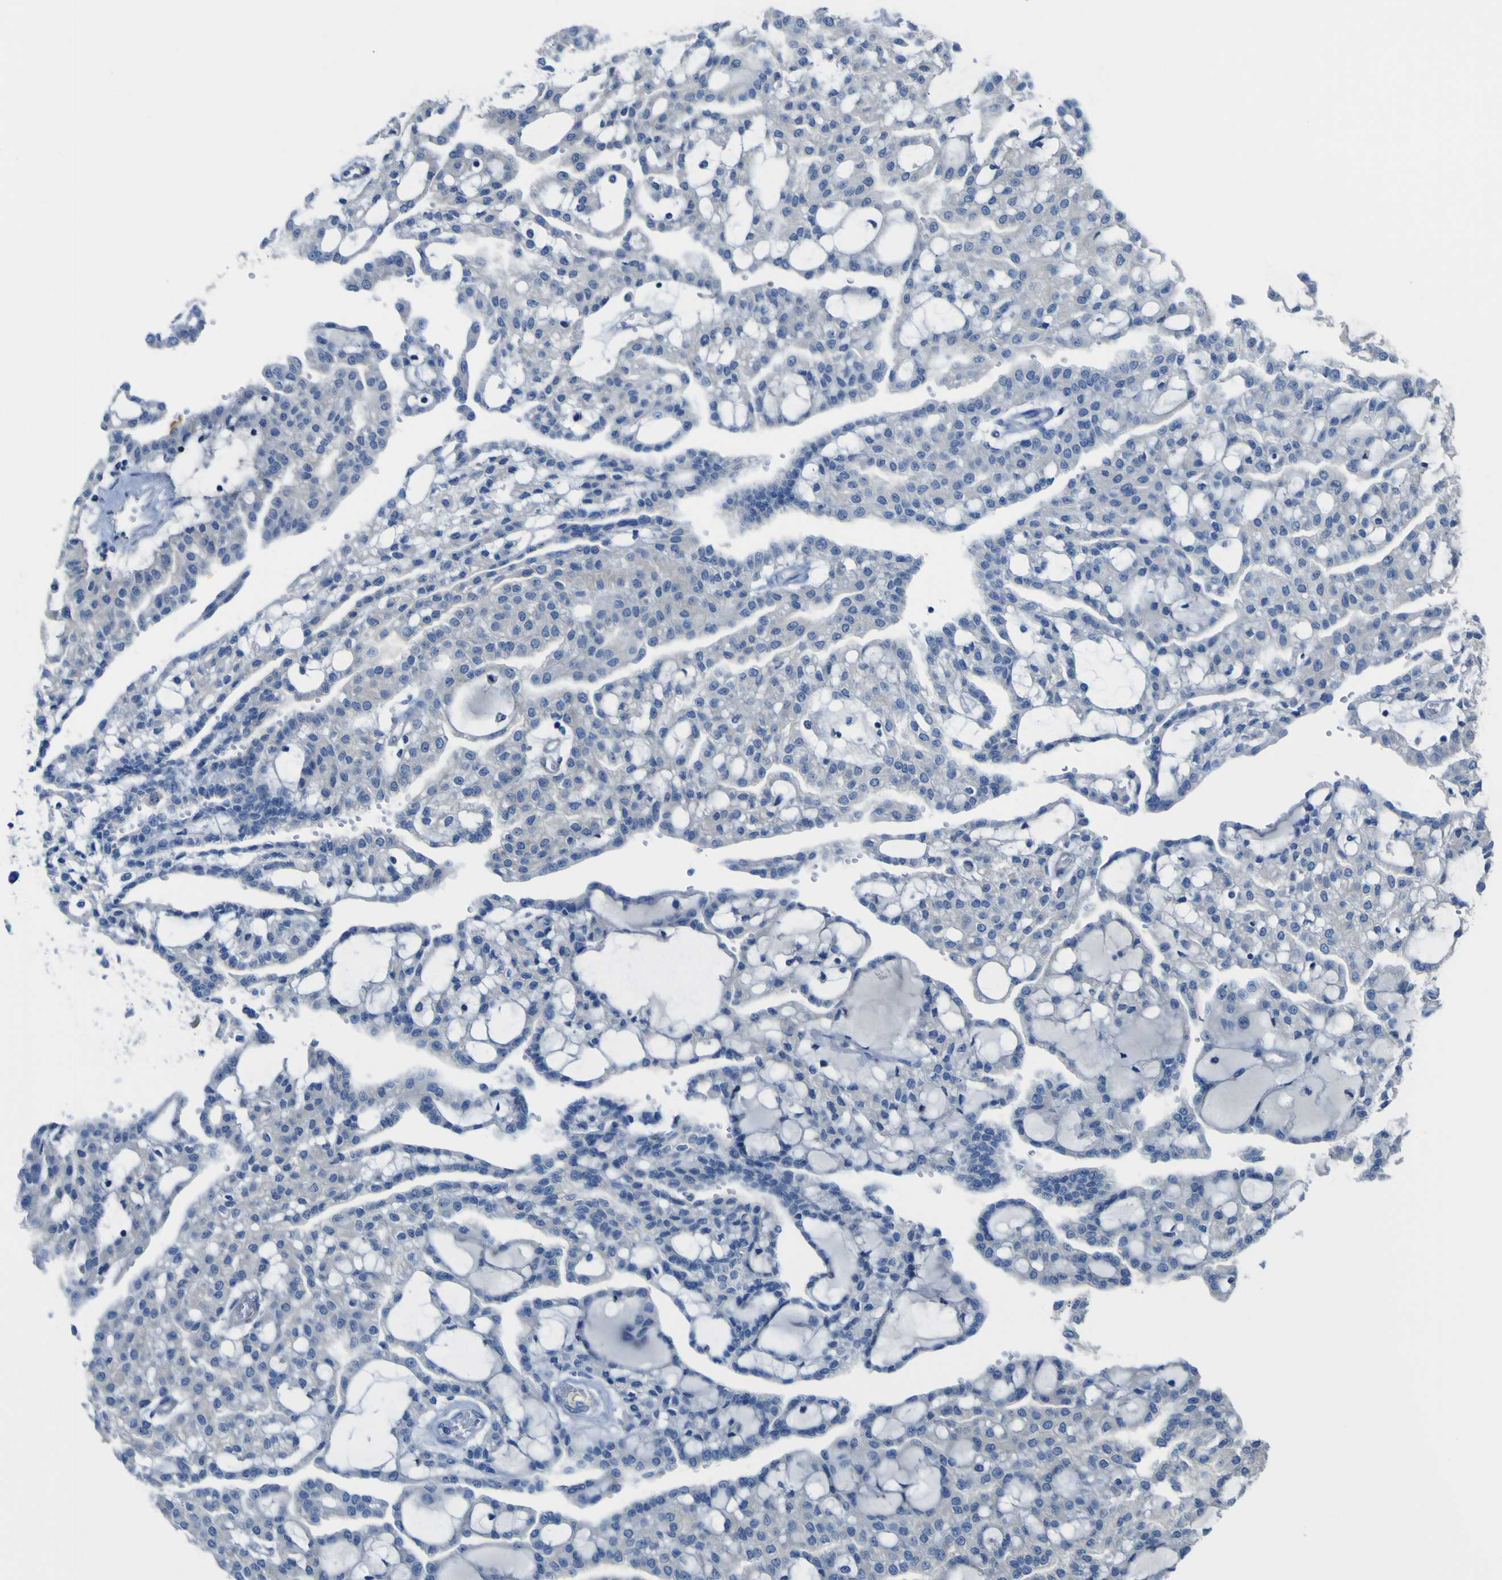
{"staining": {"intensity": "negative", "quantity": "none", "location": "none"}, "tissue": "renal cancer", "cell_type": "Tumor cells", "image_type": "cancer", "snomed": [{"axis": "morphology", "description": "Adenocarcinoma, NOS"}, {"axis": "topography", "description": "Kidney"}], "caption": "Tumor cells show no significant staining in renal adenocarcinoma. (Brightfield microscopy of DAB (3,3'-diaminobenzidine) immunohistochemistry (IHC) at high magnification).", "gene": "ADGRA2", "patient": {"sex": "male", "age": 63}}